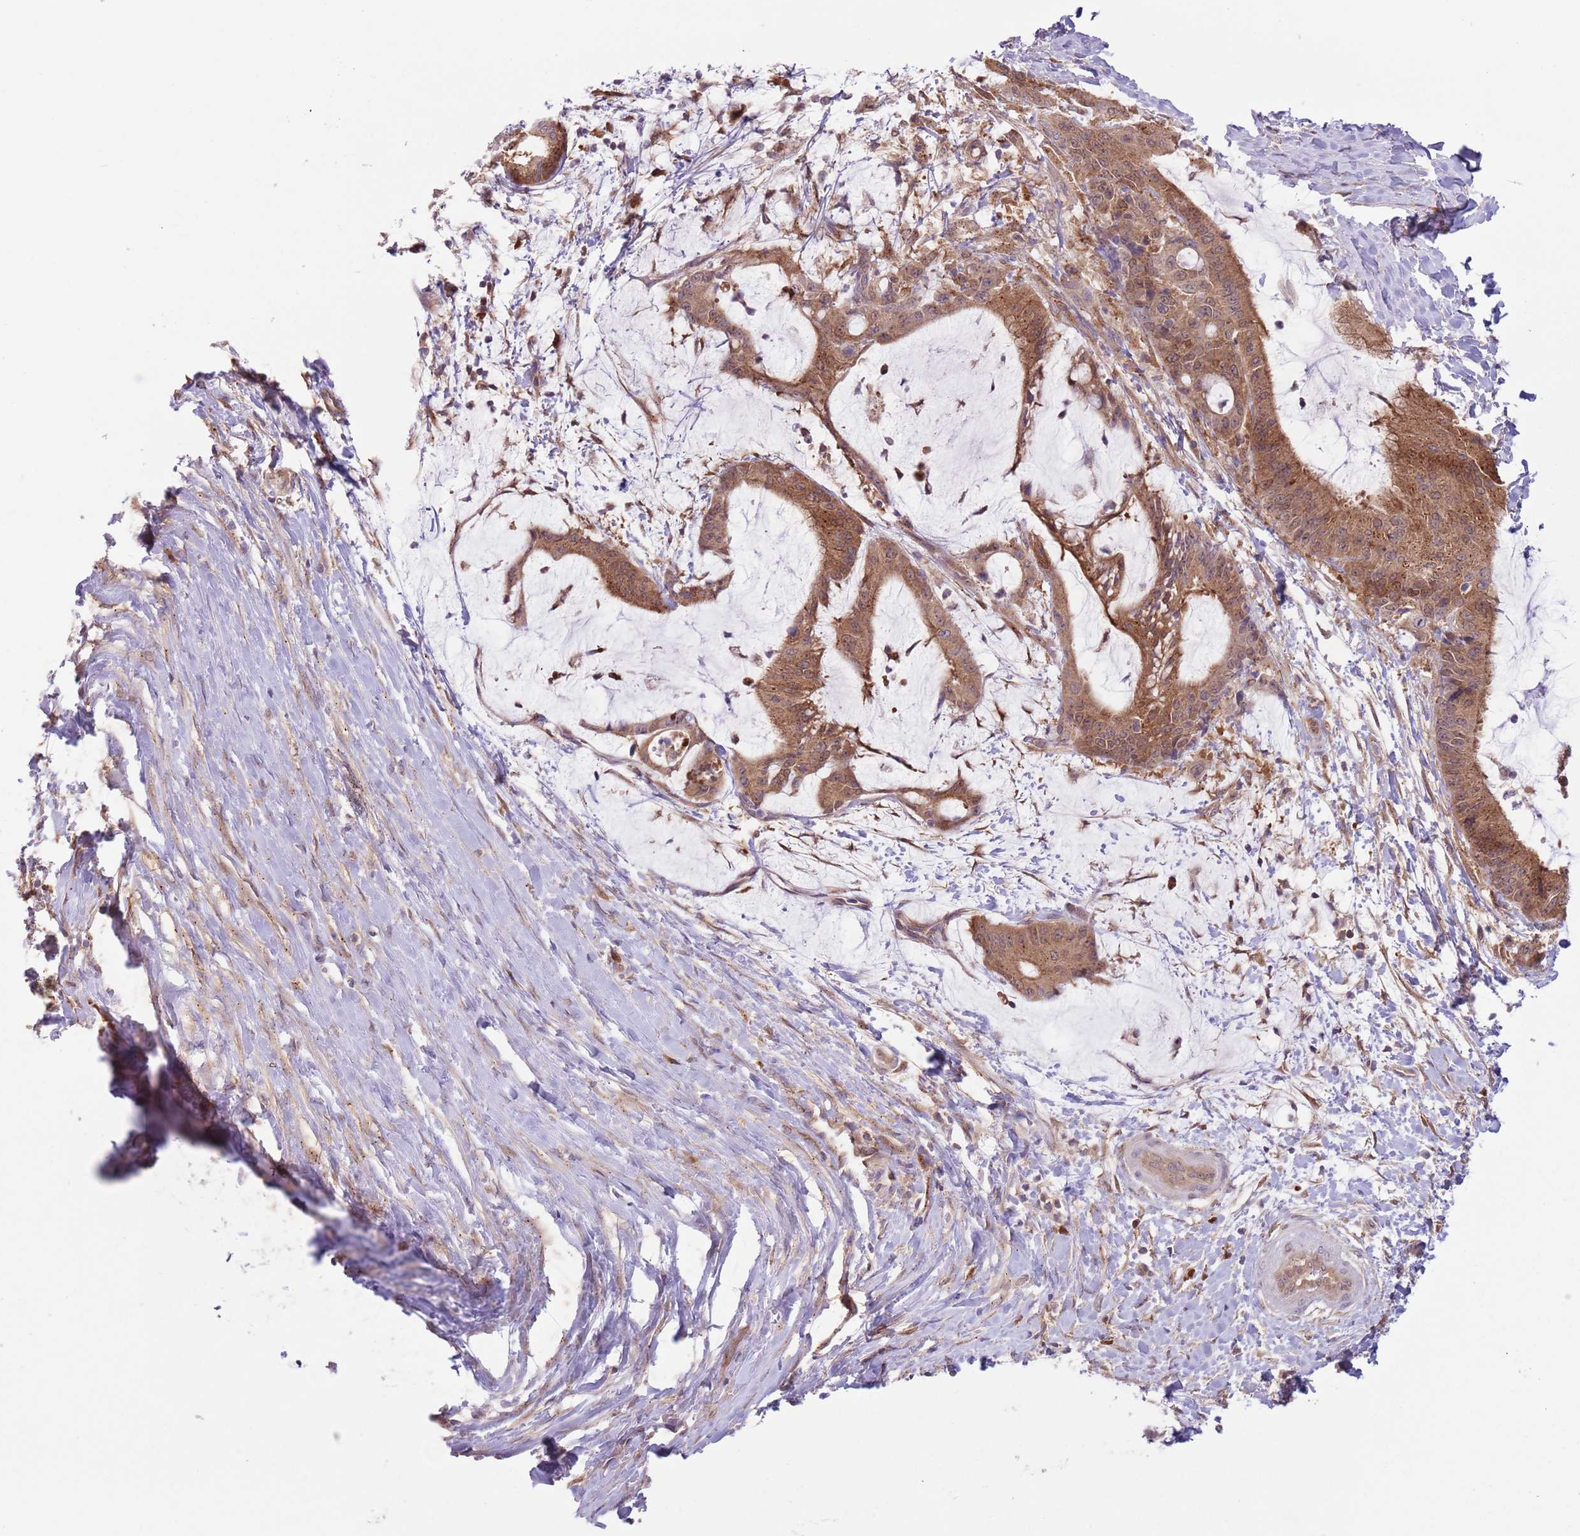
{"staining": {"intensity": "moderate", "quantity": ">75%", "location": "cytoplasmic/membranous"}, "tissue": "liver cancer", "cell_type": "Tumor cells", "image_type": "cancer", "snomed": [{"axis": "morphology", "description": "Normal tissue, NOS"}, {"axis": "morphology", "description": "Cholangiocarcinoma"}, {"axis": "topography", "description": "Liver"}, {"axis": "topography", "description": "Peripheral nerve tissue"}], "caption": "A histopathology image showing moderate cytoplasmic/membranous staining in about >75% of tumor cells in liver cholangiocarcinoma, as visualized by brown immunohistochemical staining.", "gene": "COPE", "patient": {"sex": "female", "age": 73}}